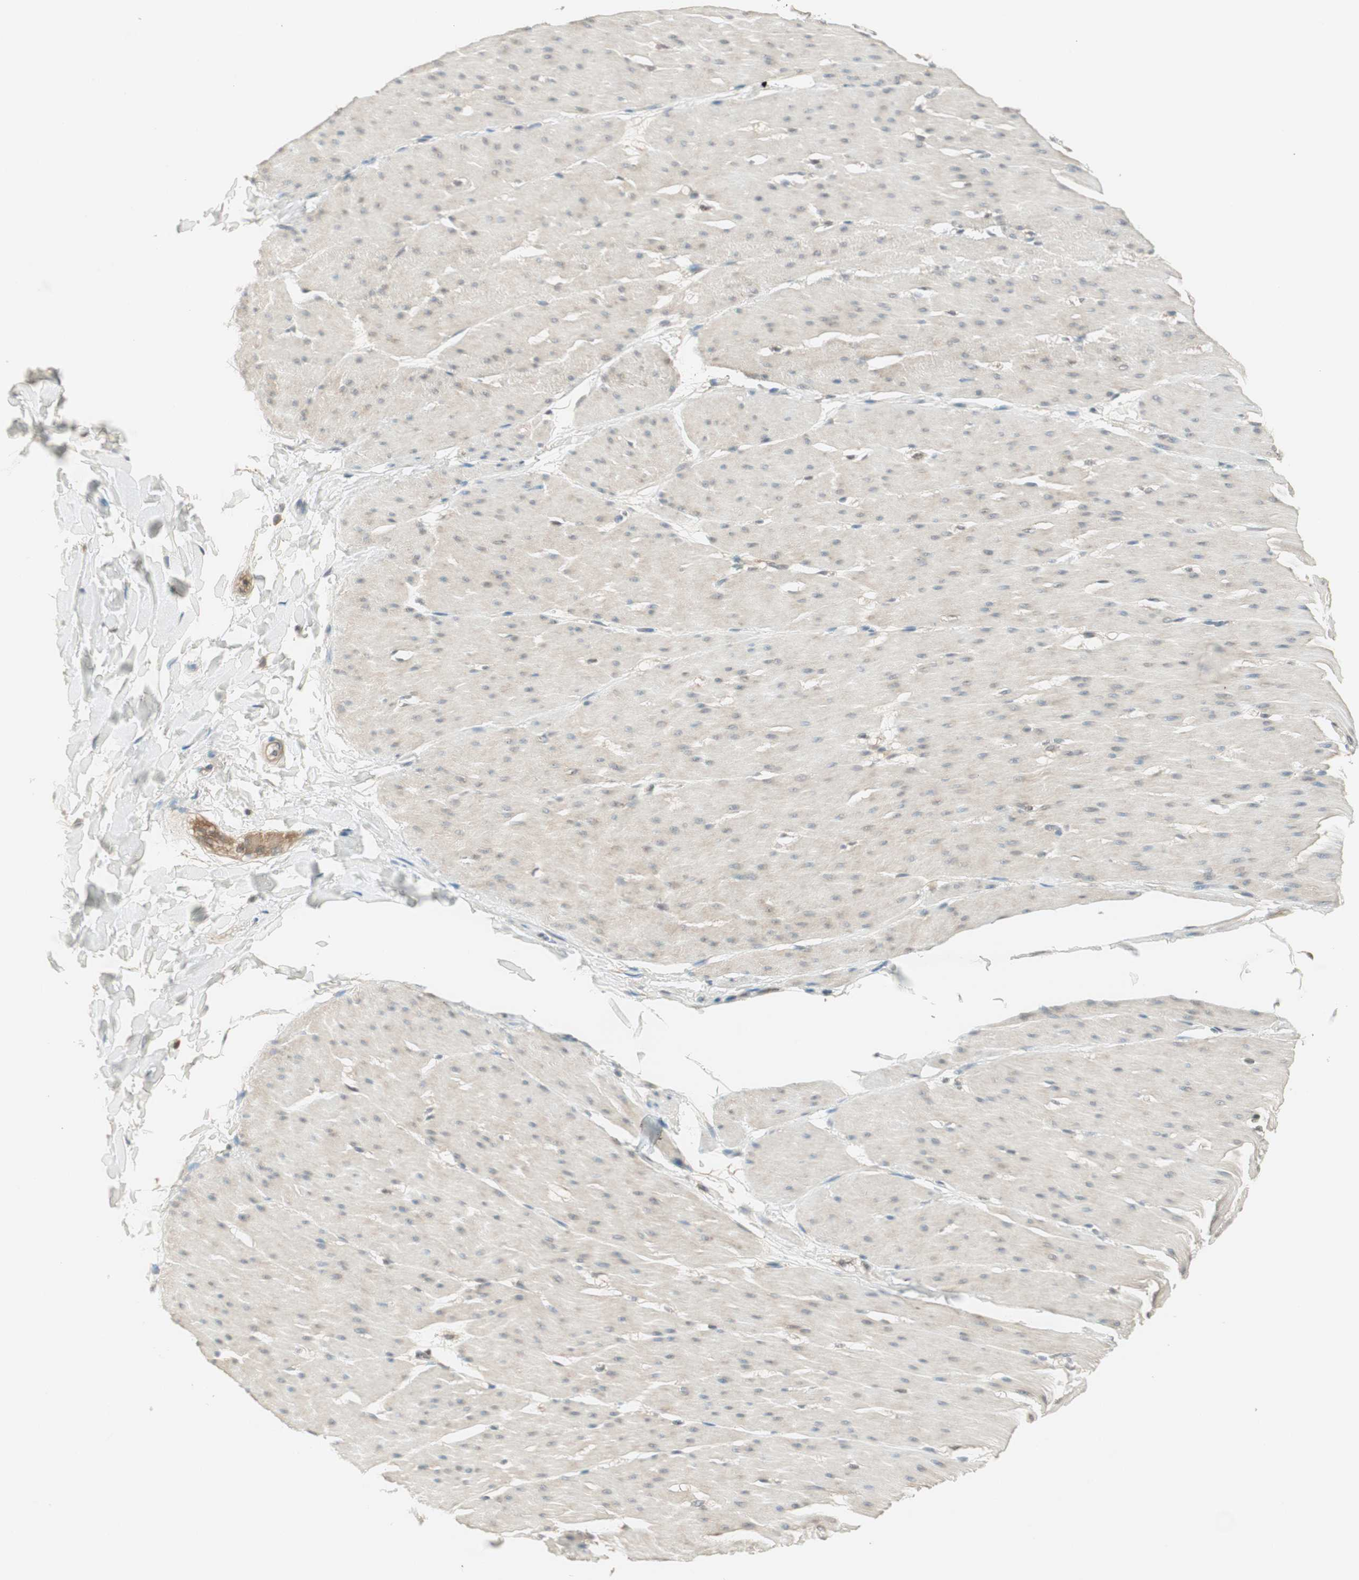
{"staining": {"intensity": "negative", "quantity": "none", "location": "none"}, "tissue": "smooth muscle", "cell_type": "Smooth muscle cells", "image_type": "normal", "snomed": [{"axis": "morphology", "description": "Normal tissue, NOS"}, {"axis": "topography", "description": "Smooth muscle"}, {"axis": "topography", "description": "Colon"}], "caption": "Human smooth muscle stained for a protein using immunohistochemistry (IHC) shows no positivity in smooth muscle cells.", "gene": "IPO5", "patient": {"sex": "male", "age": 67}}